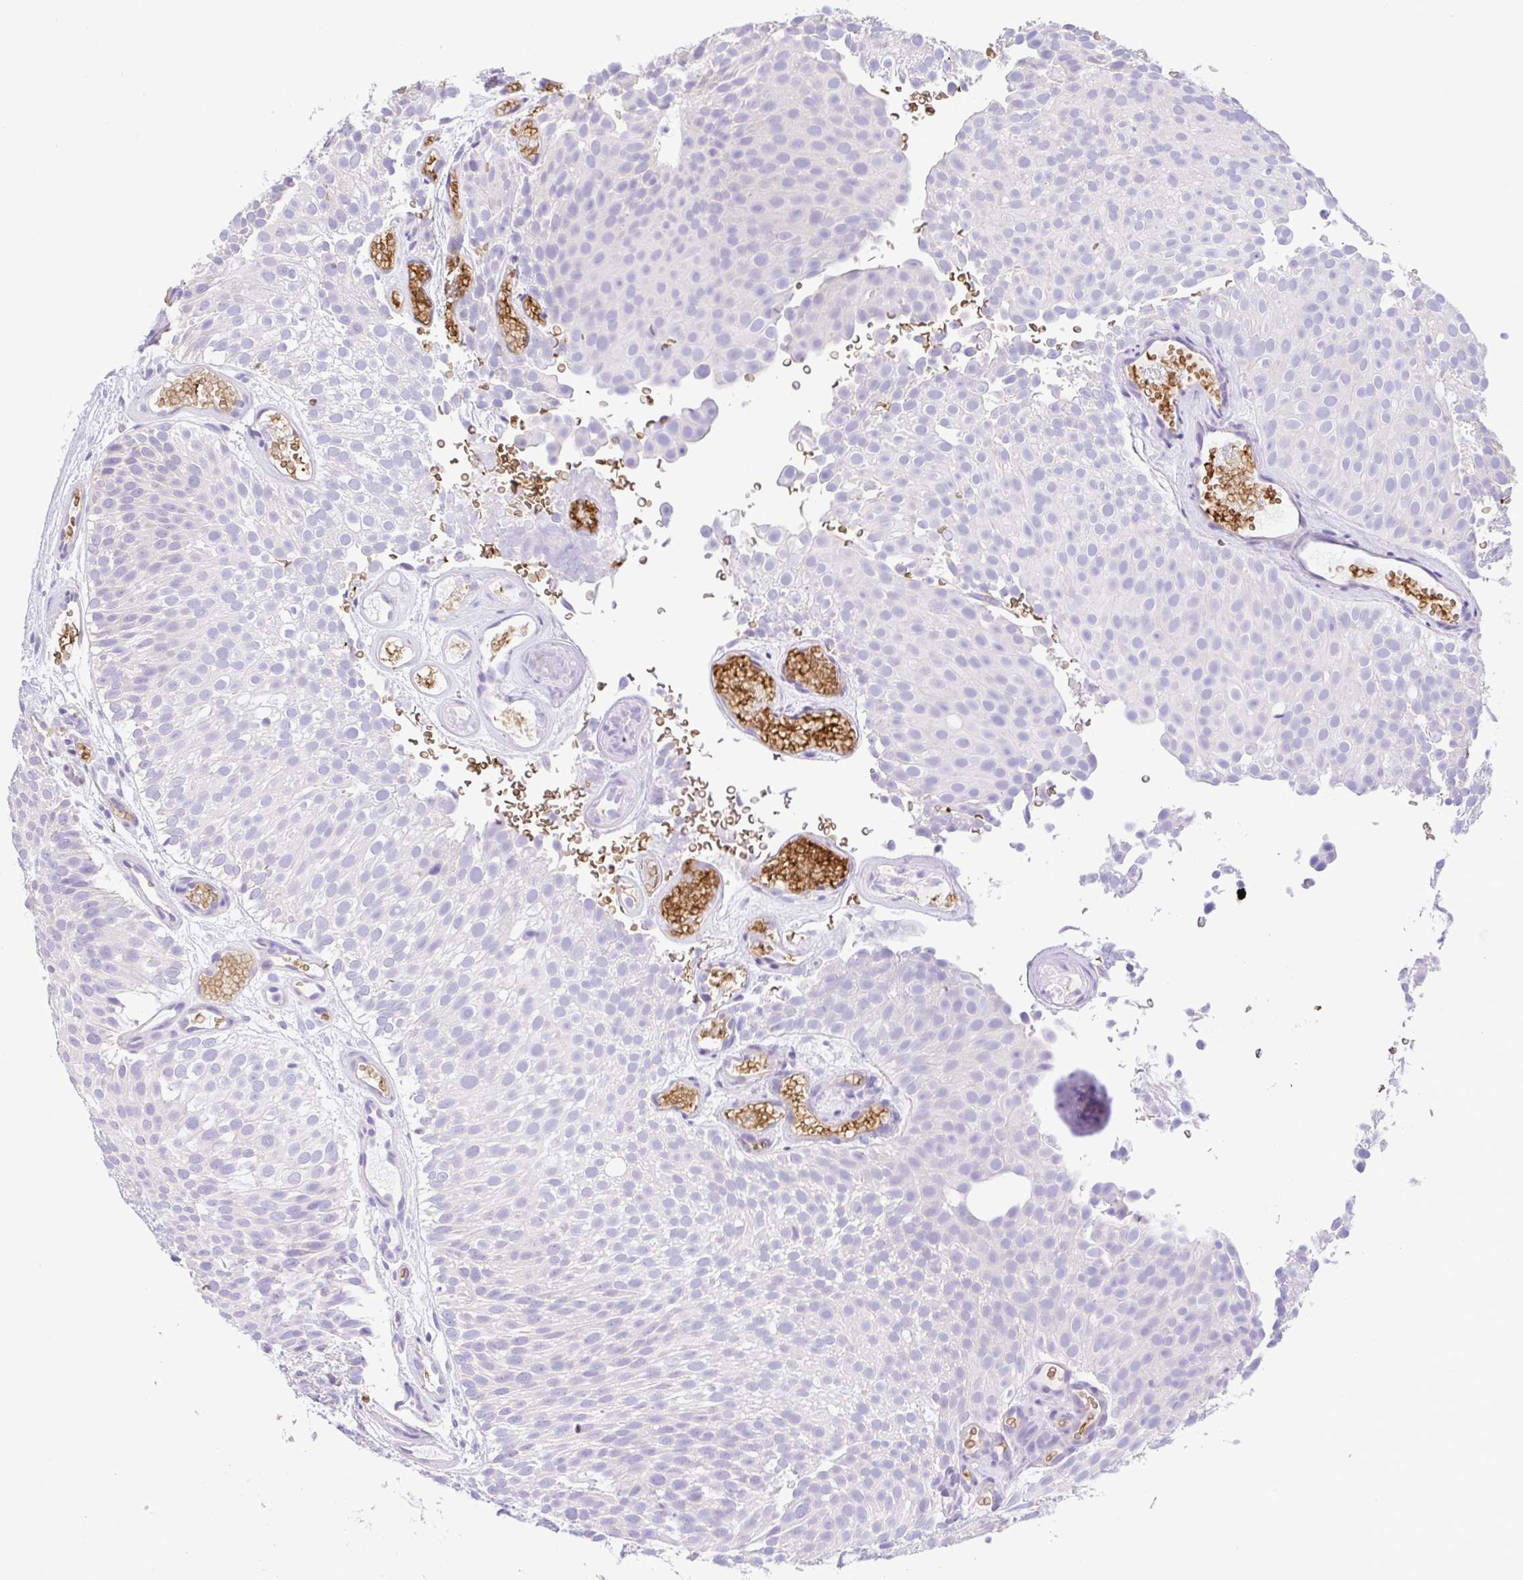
{"staining": {"intensity": "negative", "quantity": "none", "location": "none"}, "tissue": "urothelial cancer", "cell_type": "Tumor cells", "image_type": "cancer", "snomed": [{"axis": "morphology", "description": "Urothelial carcinoma, Low grade"}, {"axis": "topography", "description": "Urinary bladder"}], "caption": "Urothelial carcinoma (low-grade) stained for a protein using immunohistochemistry shows no staining tumor cells.", "gene": "EPB42", "patient": {"sex": "male", "age": 78}}